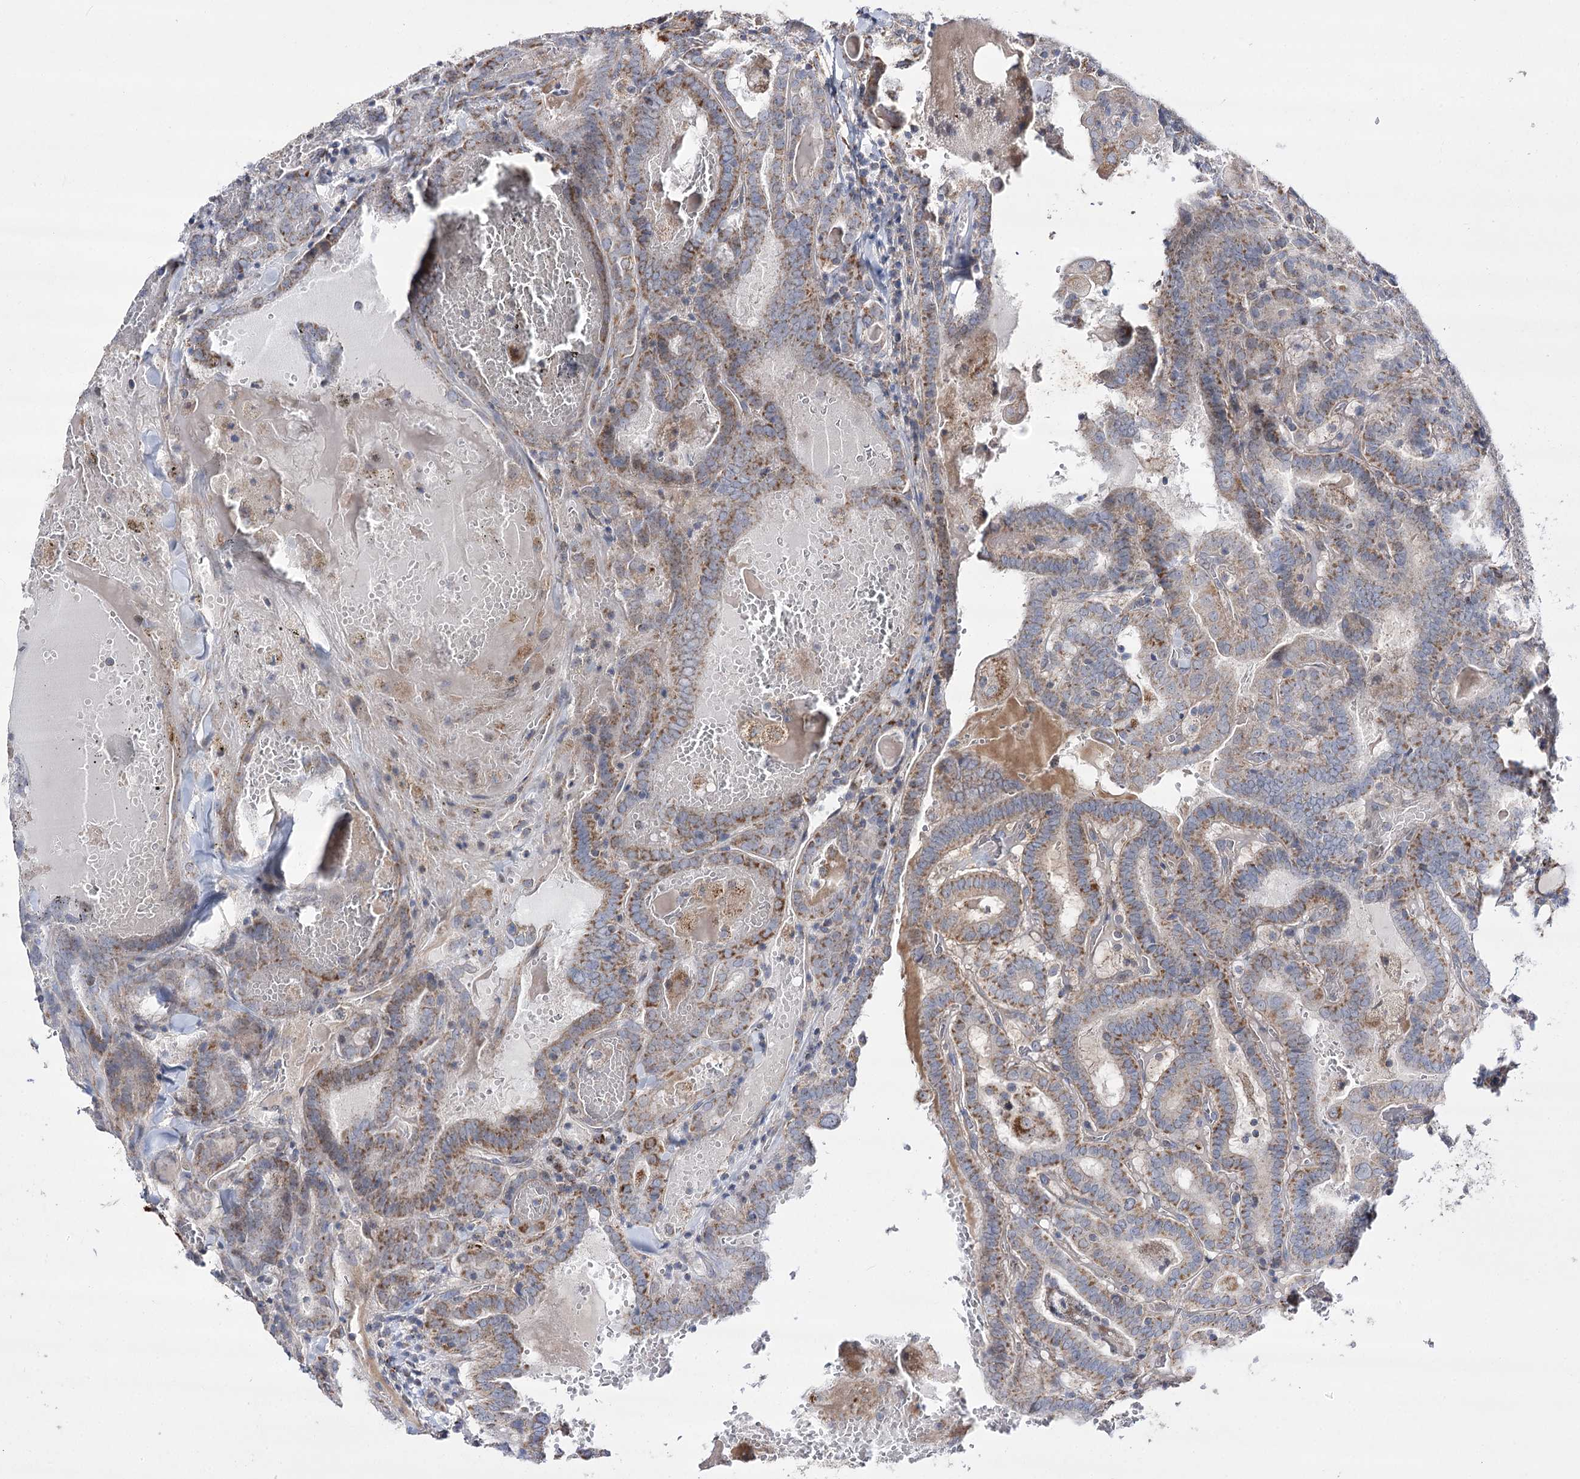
{"staining": {"intensity": "moderate", "quantity": ">75%", "location": "cytoplasmic/membranous"}, "tissue": "thyroid cancer", "cell_type": "Tumor cells", "image_type": "cancer", "snomed": [{"axis": "morphology", "description": "Papillary adenocarcinoma, NOS"}, {"axis": "topography", "description": "Thyroid gland"}], "caption": "Immunohistochemistry histopathology image of neoplastic tissue: human thyroid papillary adenocarcinoma stained using IHC demonstrates medium levels of moderate protein expression localized specifically in the cytoplasmic/membranous of tumor cells, appearing as a cytoplasmic/membranous brown color.", "gene": "NADK2", "patient": {"sex": "female", "age": 72}}